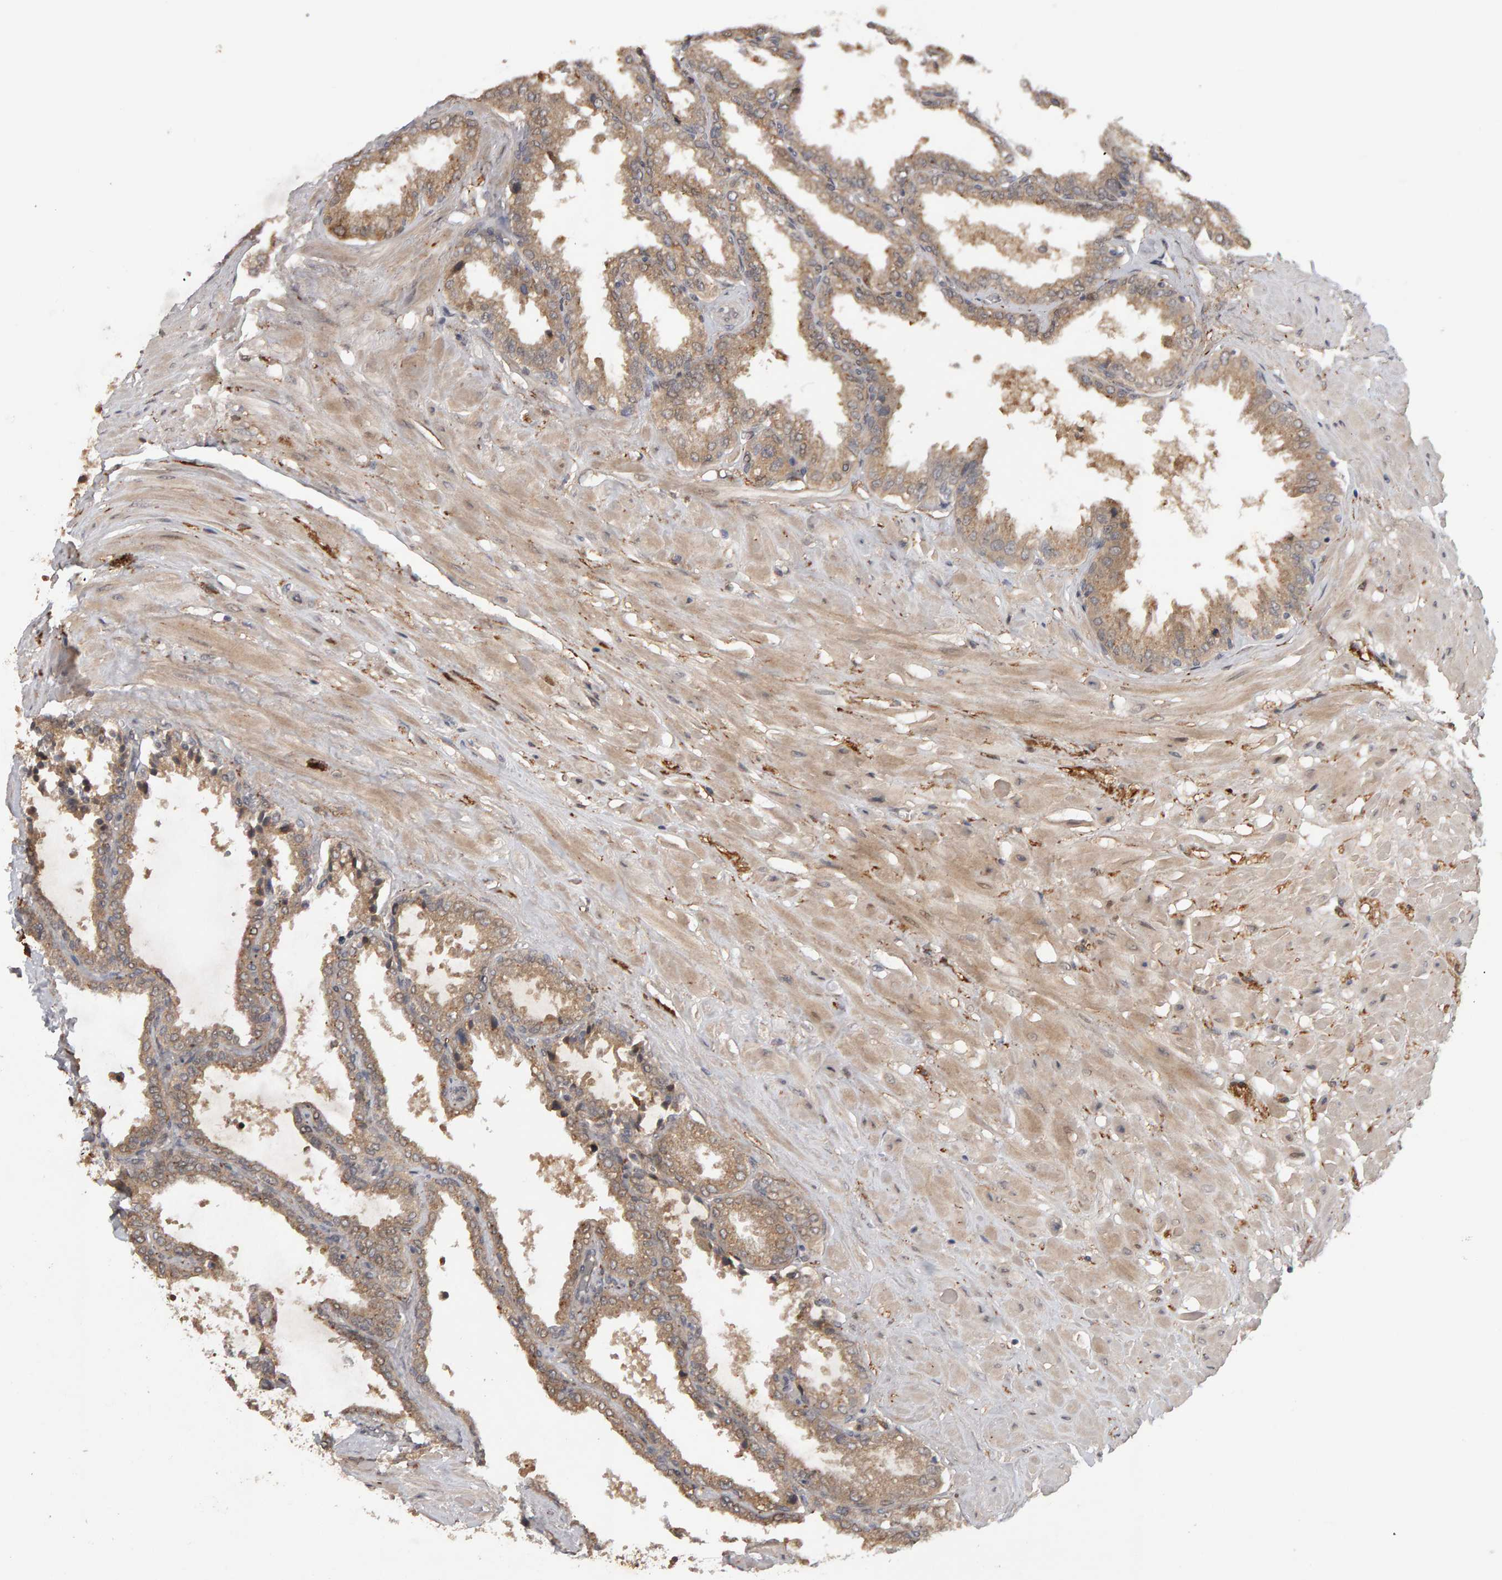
{"staining": {"intensity": "moderate", "quantity": ">75%", "location": "cytoplasmic/membranous"}, "tissue": "seminal vesicle", "cell_type": "Glandular cells", "image_type": "normal", "snomed": [{"axis": "morphology", "description": "Normal tissue, NOS"}, {"axis": "topography", "description": "Seminal veicle"}], "caption": "Protein staining of unremarkable seminal vesicle exhibits moderate cytoplasmic/membranous positivity in approximately >75% of glandular cells.", "gene": "CDCA5", "patient": {"sex": "male", "age": 46}}